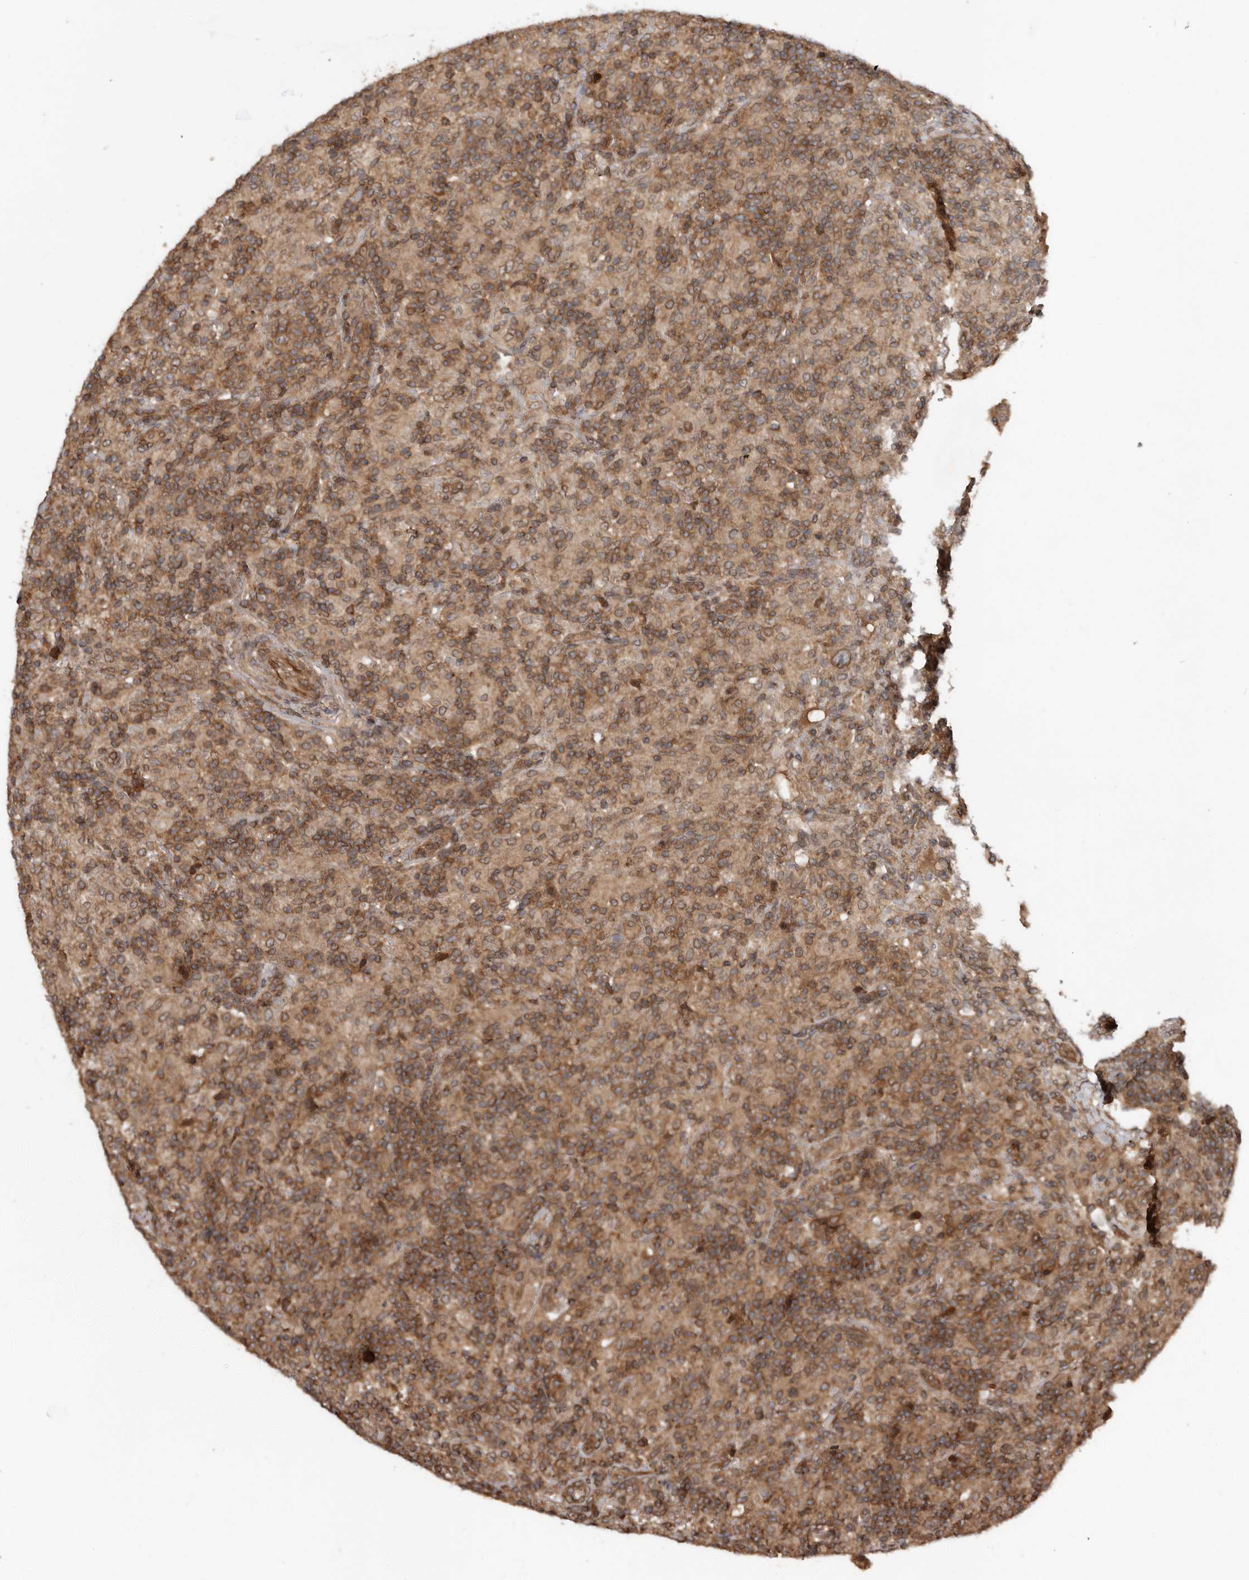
{"staining": {"intensity": "moderate", "quantity": ">75%", "location": "cytoplasmic/membranous"}, "tissue": "lymphoma", "cell_type": "Tumor cells", "image_type": "cancer", "snomed": [{"axis": "morphology", "description": "Hodgkin's disease, NOS"}, {"axis": "topography", "description": "Lymph node"}], "caption": "Immunohistochemical staining of Hodgkin's disease reveals medium levels of moderate cytoplasmic/membranous protein positivity in approximately >75% of tumor cells.", "gene": "STK36", "patient": {"sex": "male", "age": 70}}